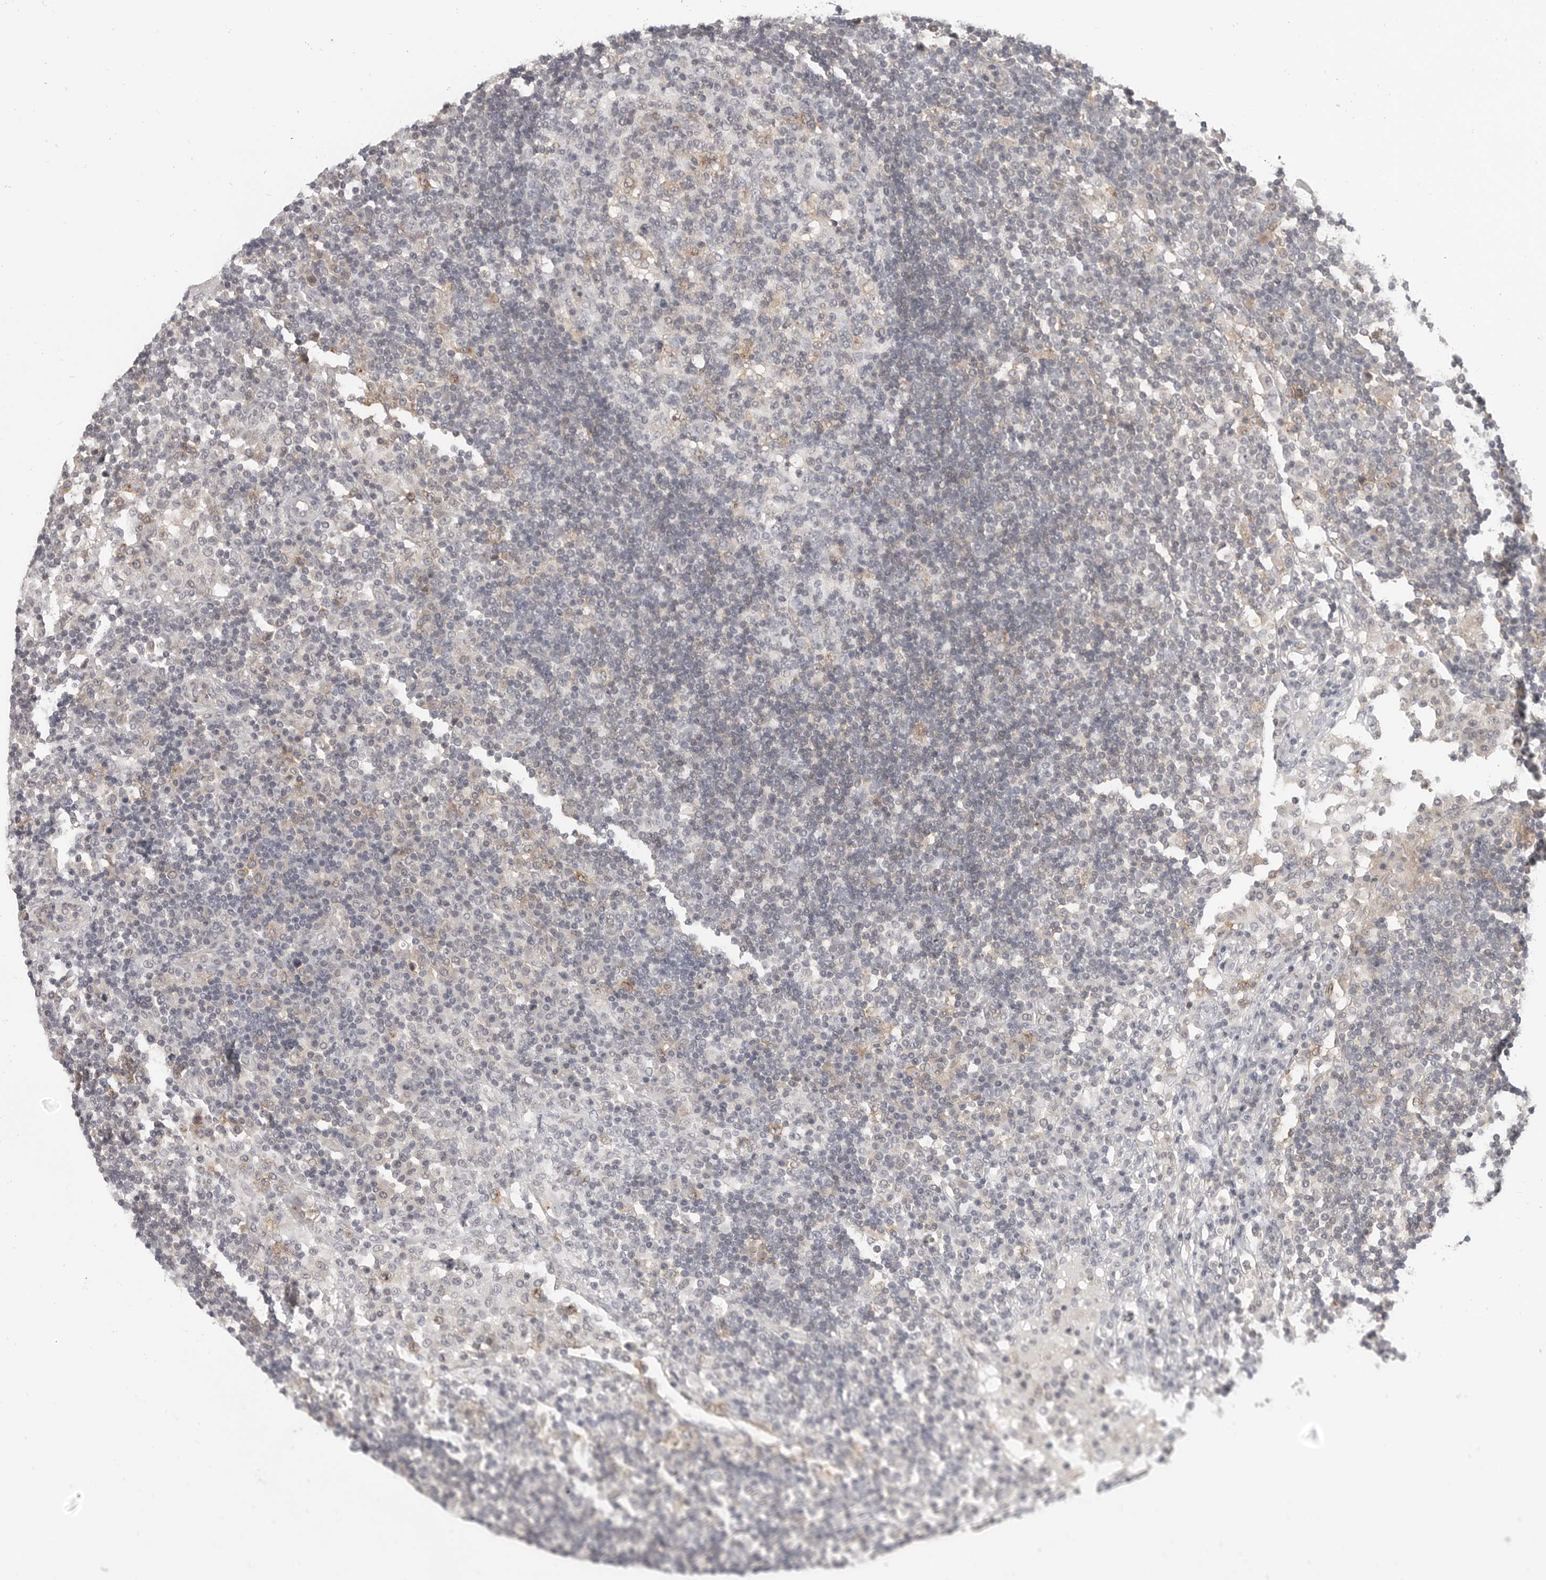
{"staining": {"intensity": "weak", "quantity": "<25%", "location": "cytoplasmic/membranous"}, "tissue": "lymph node", "cell_type": "Germinal center cells", "image_type": "normal", "snomed": [{"axis": "morphology", "description": "Normal tissue, NOS"}, {"axis": "topography", "description": "Lymph node"}], "caption": "Immunohistochemical staining of normal human lymph node reveals no significant positivity in germinal center cells. The staining is performed using DAB brown chromogen with nuclei counter-stained in using hematoxylin.", "gene": "IFNGR1", "patient": {"sex": "female", "age": 53}}